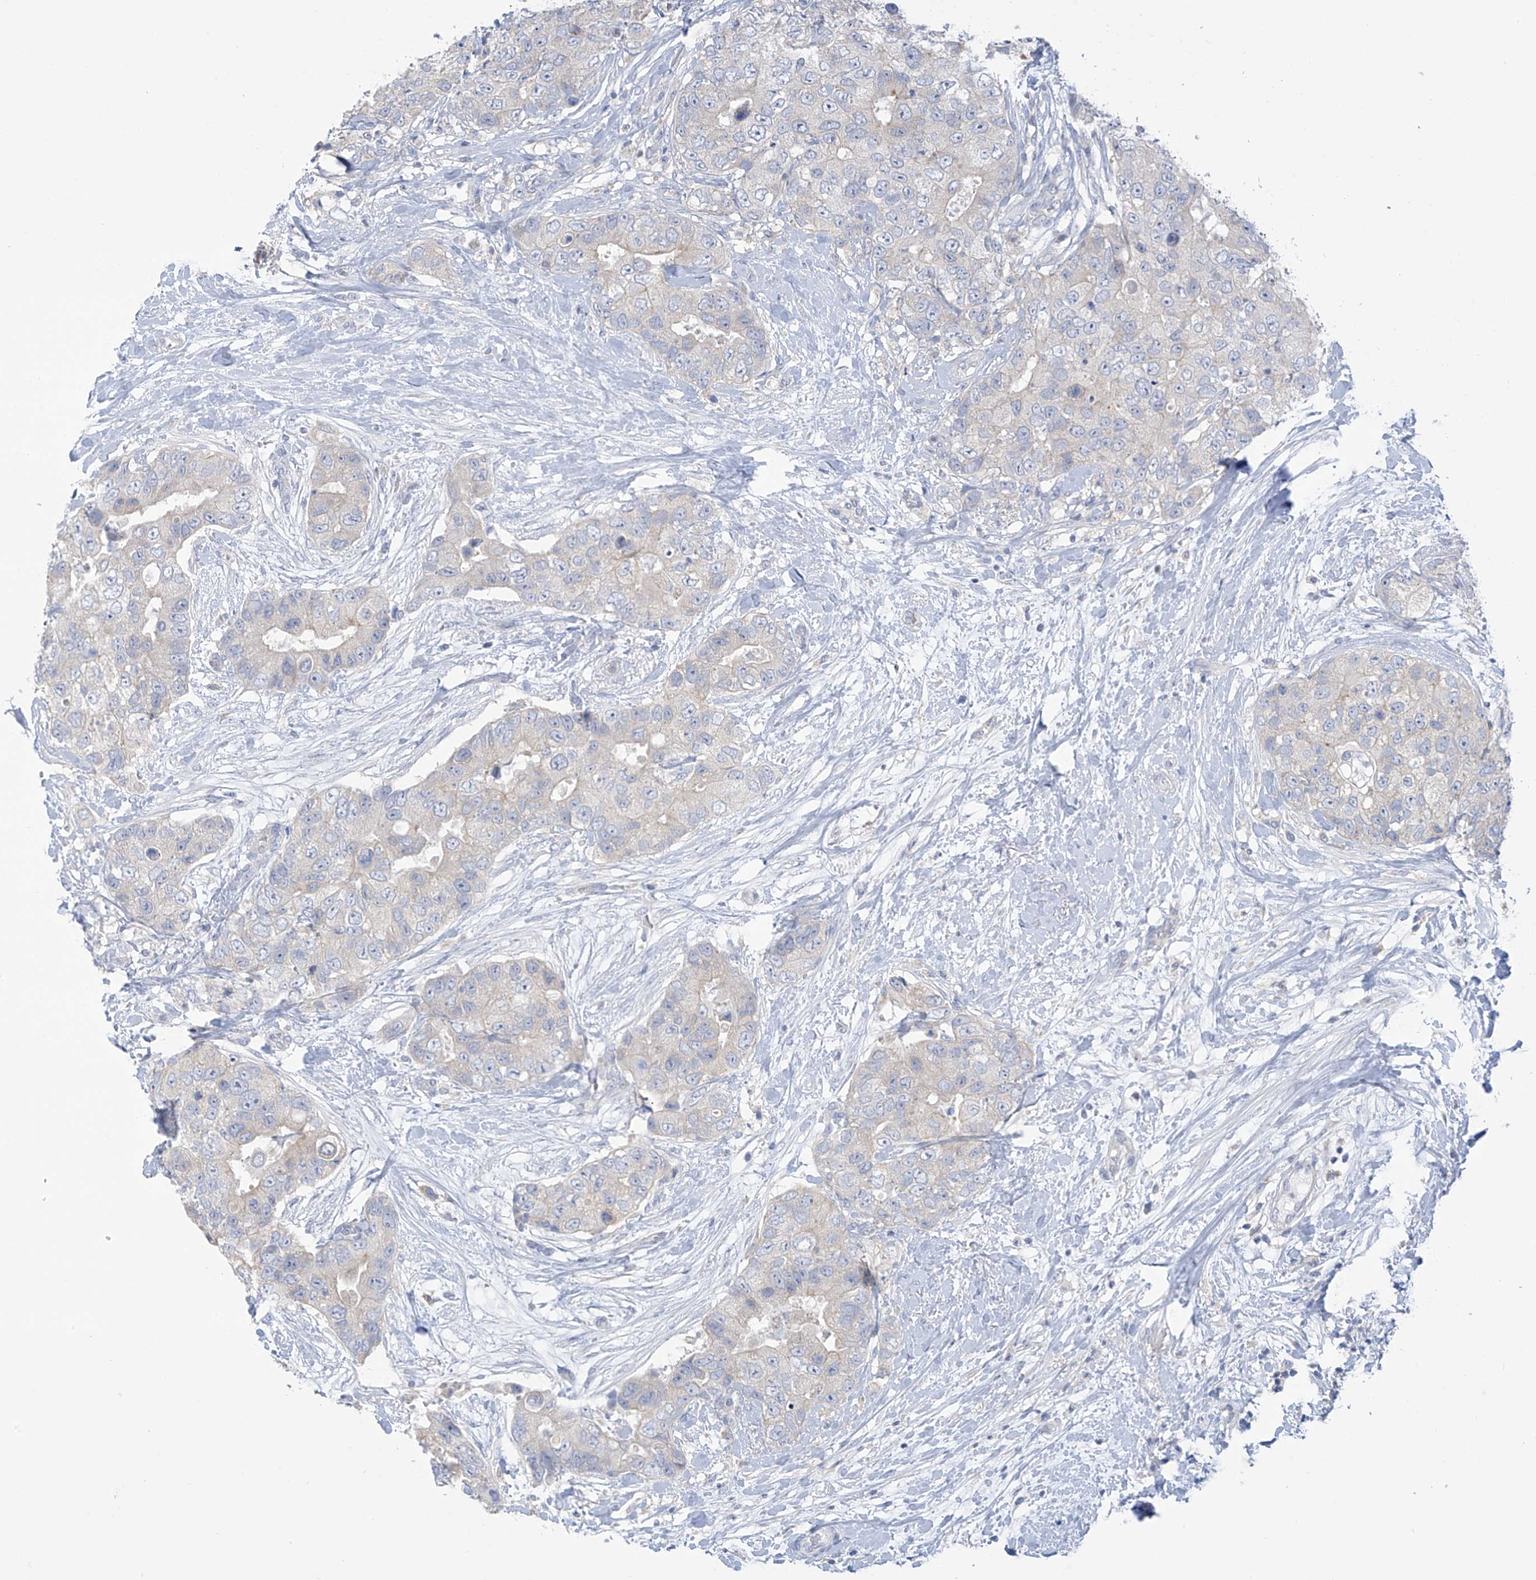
{"staining": {"intensity": "negative", "quantity": "none", "location": "none"}, "tissue": "breast cancer", "cell_type": "Tumor cells", "image_type": "cancer", "snomed": [{"axis": "morphology", "description": "Duct carcinoma"}, {"axis": "topography", "description": "Breast"}], "caption": "The image exhibits no significant staining in tumor cells of breast cancer.", "gene": "SLC6A12", "patient": {"sex": "female", "age": 62}}